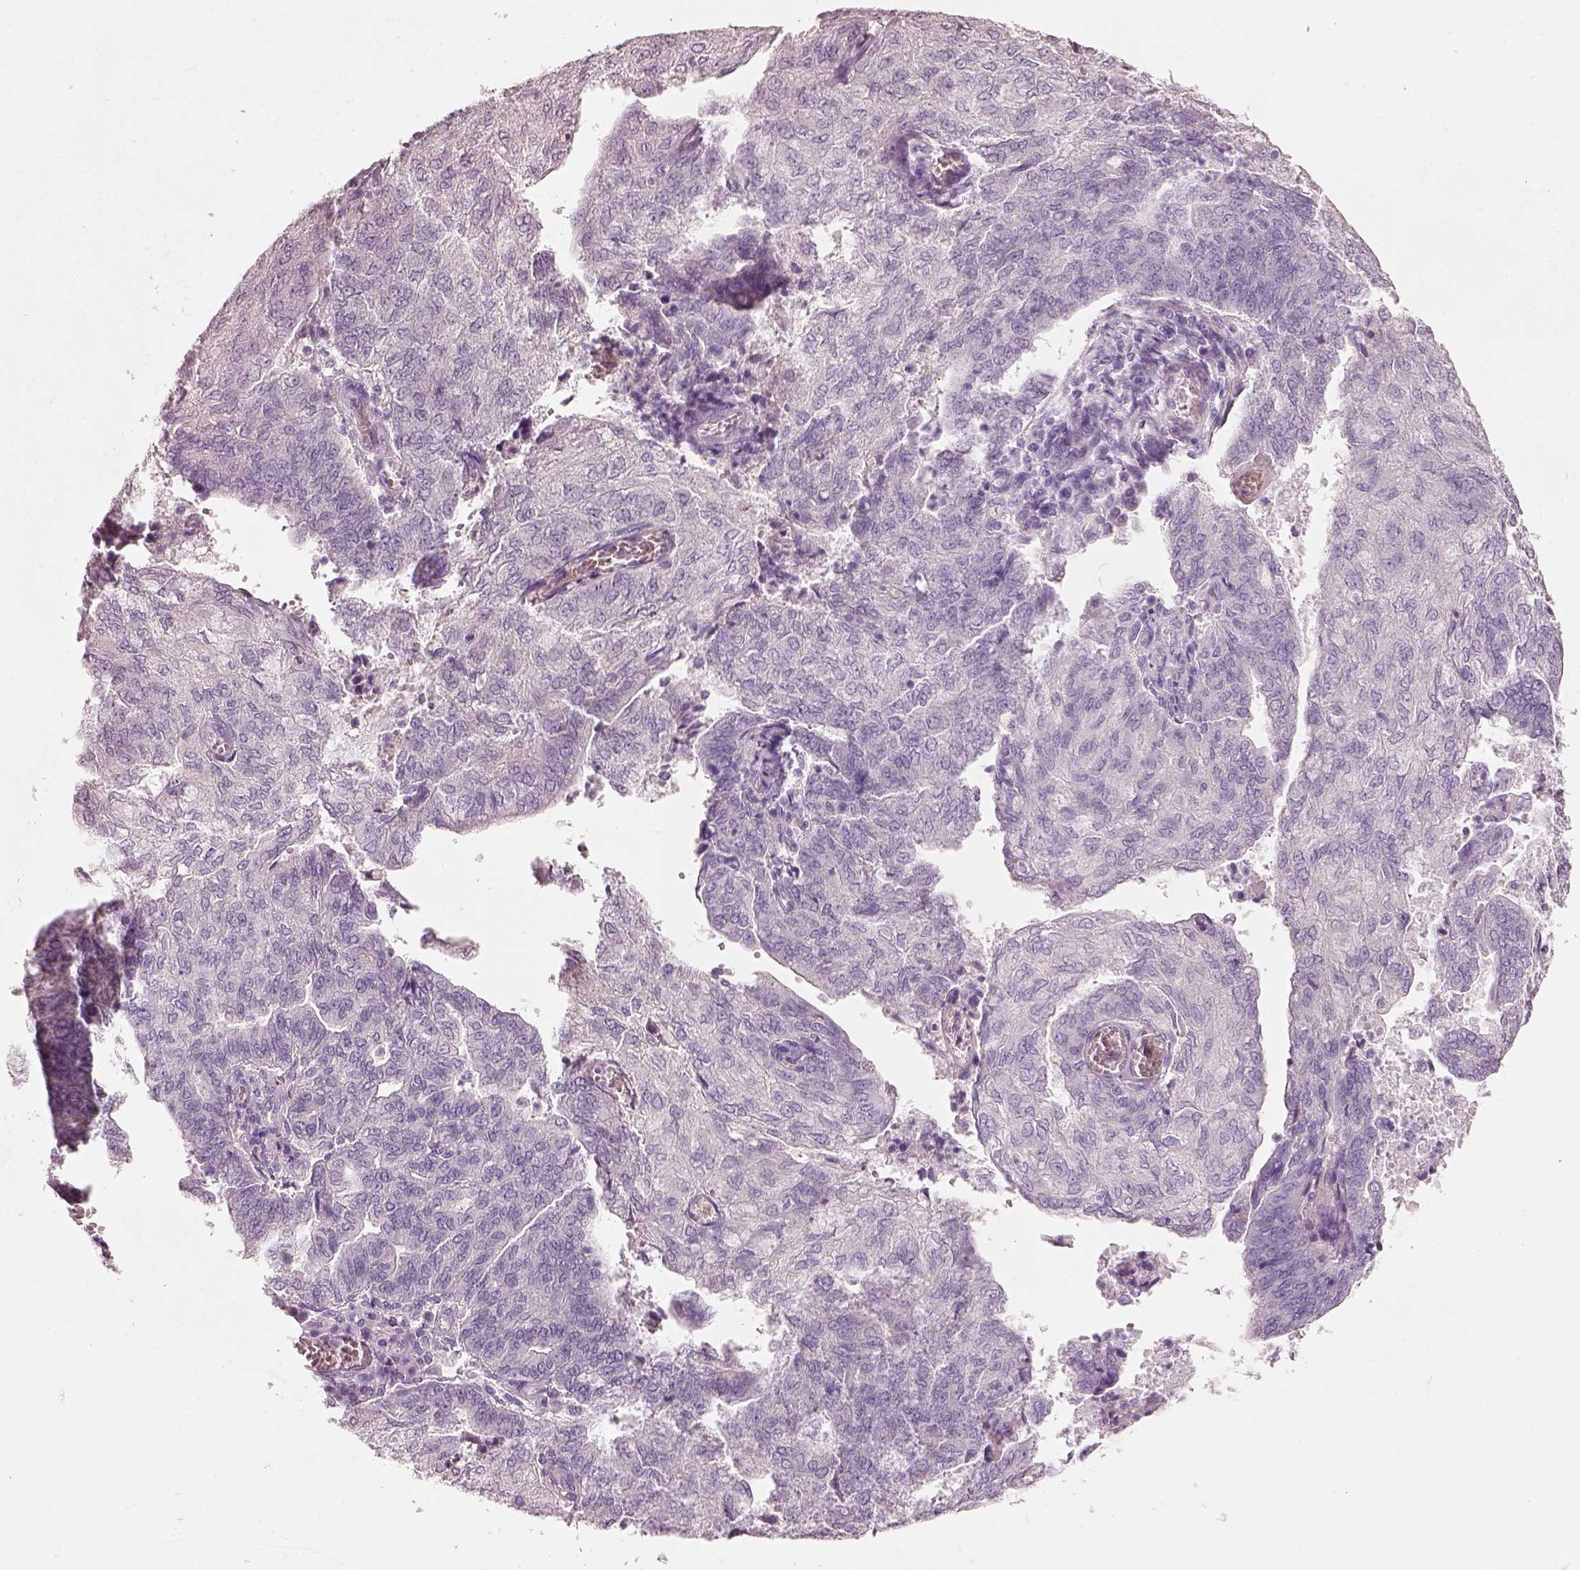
{"staining": {"intensity": "negative", "quantity": "none", "location": "none"}, "tissue": "endometrial cancer", "cell_type": "Tumor cells", "image_type": "cancer", "snomed": [{"axis": "morphology", "description": "Adenocarcinoma, NOS"}, {"axis": "topography", "description": "Endometrium"}], "caption": "This is an immunohistochemistry image of endometrial cancer. There is no expression in tumor cells.", "gene": "PNOC", "patient": {"sex": "female", "age": 82}}